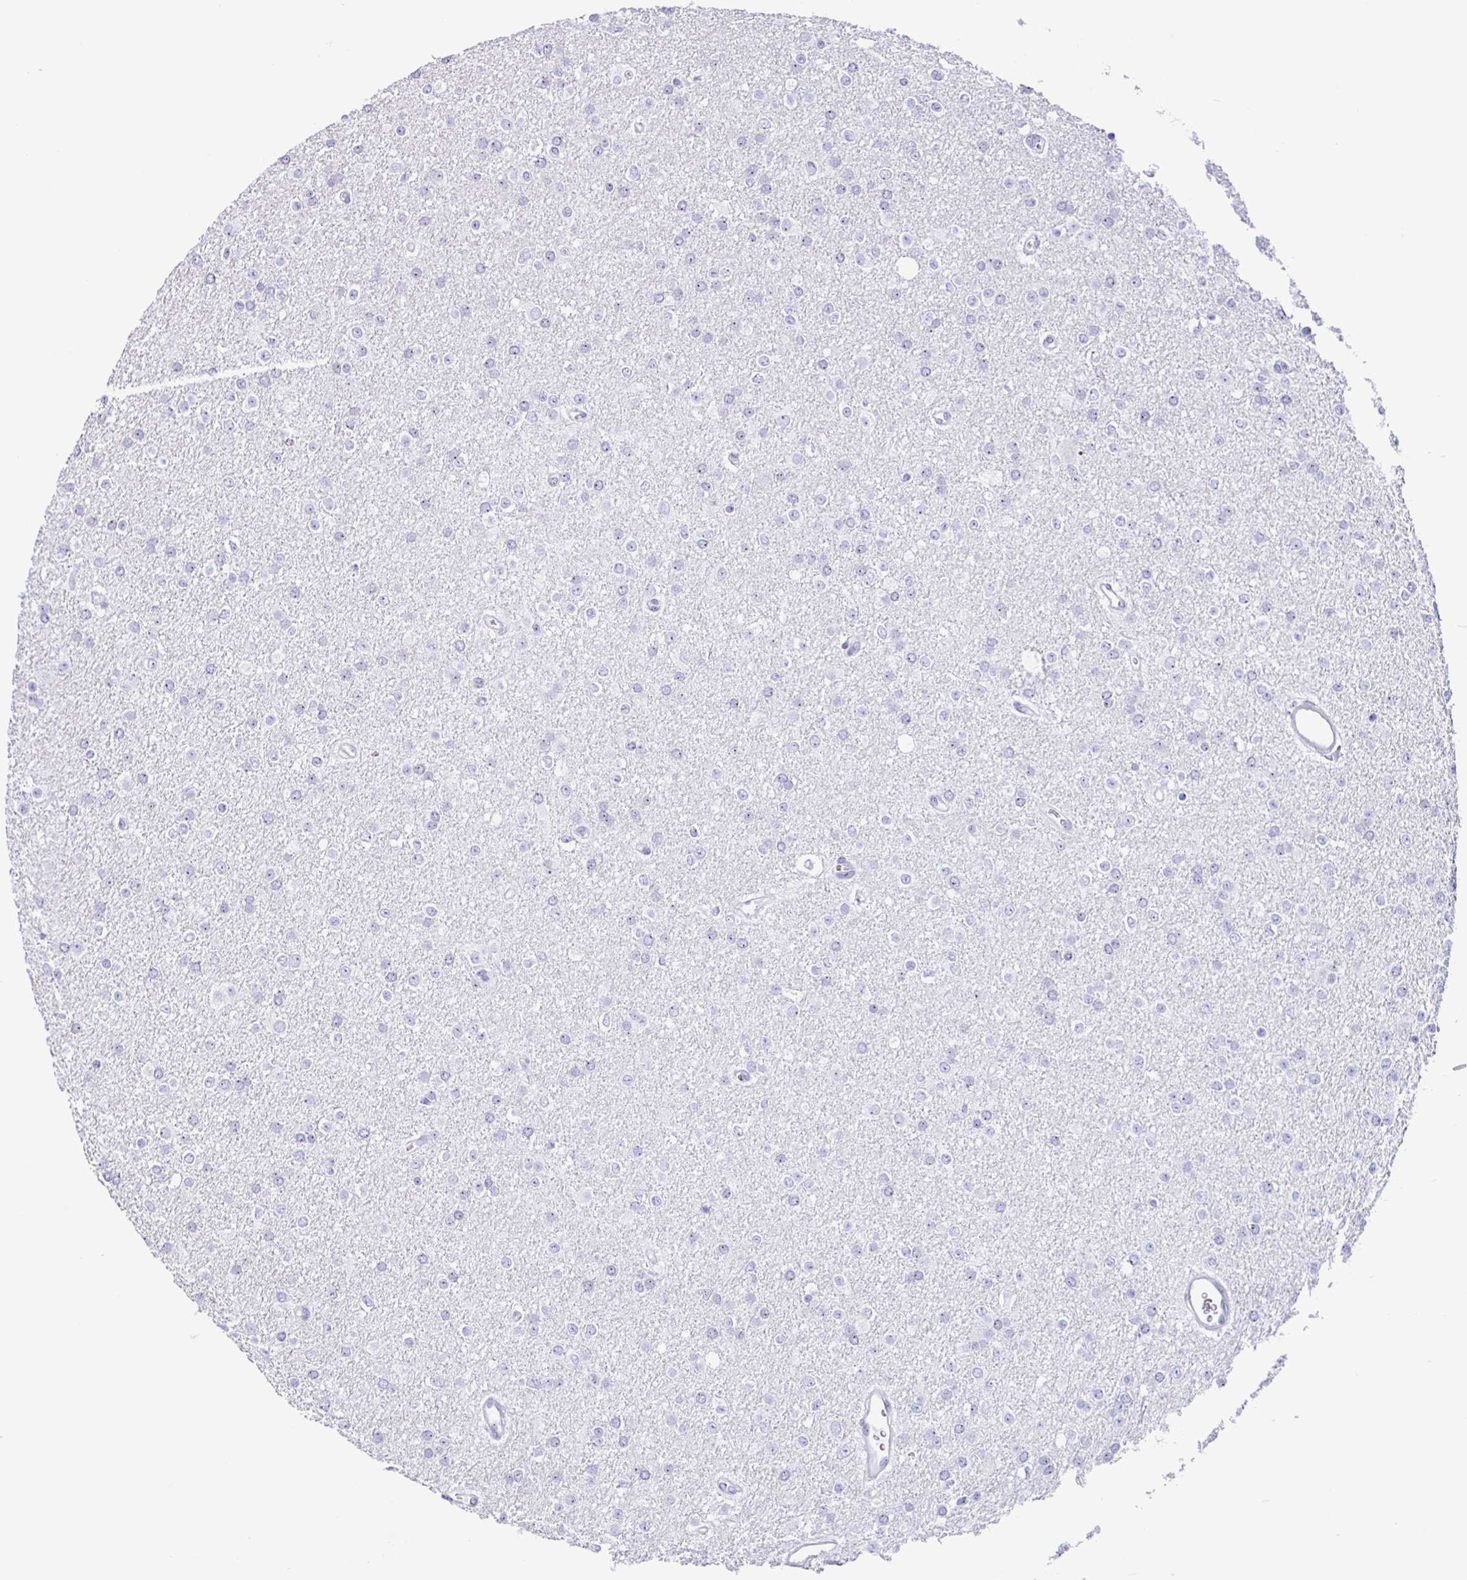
{"staining": {"intensity": "negative", "quantity": "none", "location": "none"}, "tissue": "glioma", "cell_type": "Tumor cells", "image_type": "cancer", "snomed": [{"axis": "morphology", "description": "Glioma, malignant, Low grade"}, {"axis": "topography", "description": "Brain"}], "caption": "This micrograph is of malignant low-grade glioma stained with IHC to label a protein in brown with the nuclei are counter-stained blue. There is no positivity in tumor cells. (Brightfield microscopy of DAB (3,3'-diaminobenzidine) IHC at high magnification).", "gene": "LENG9", "patient": {"sex": "female", "age": 34}}